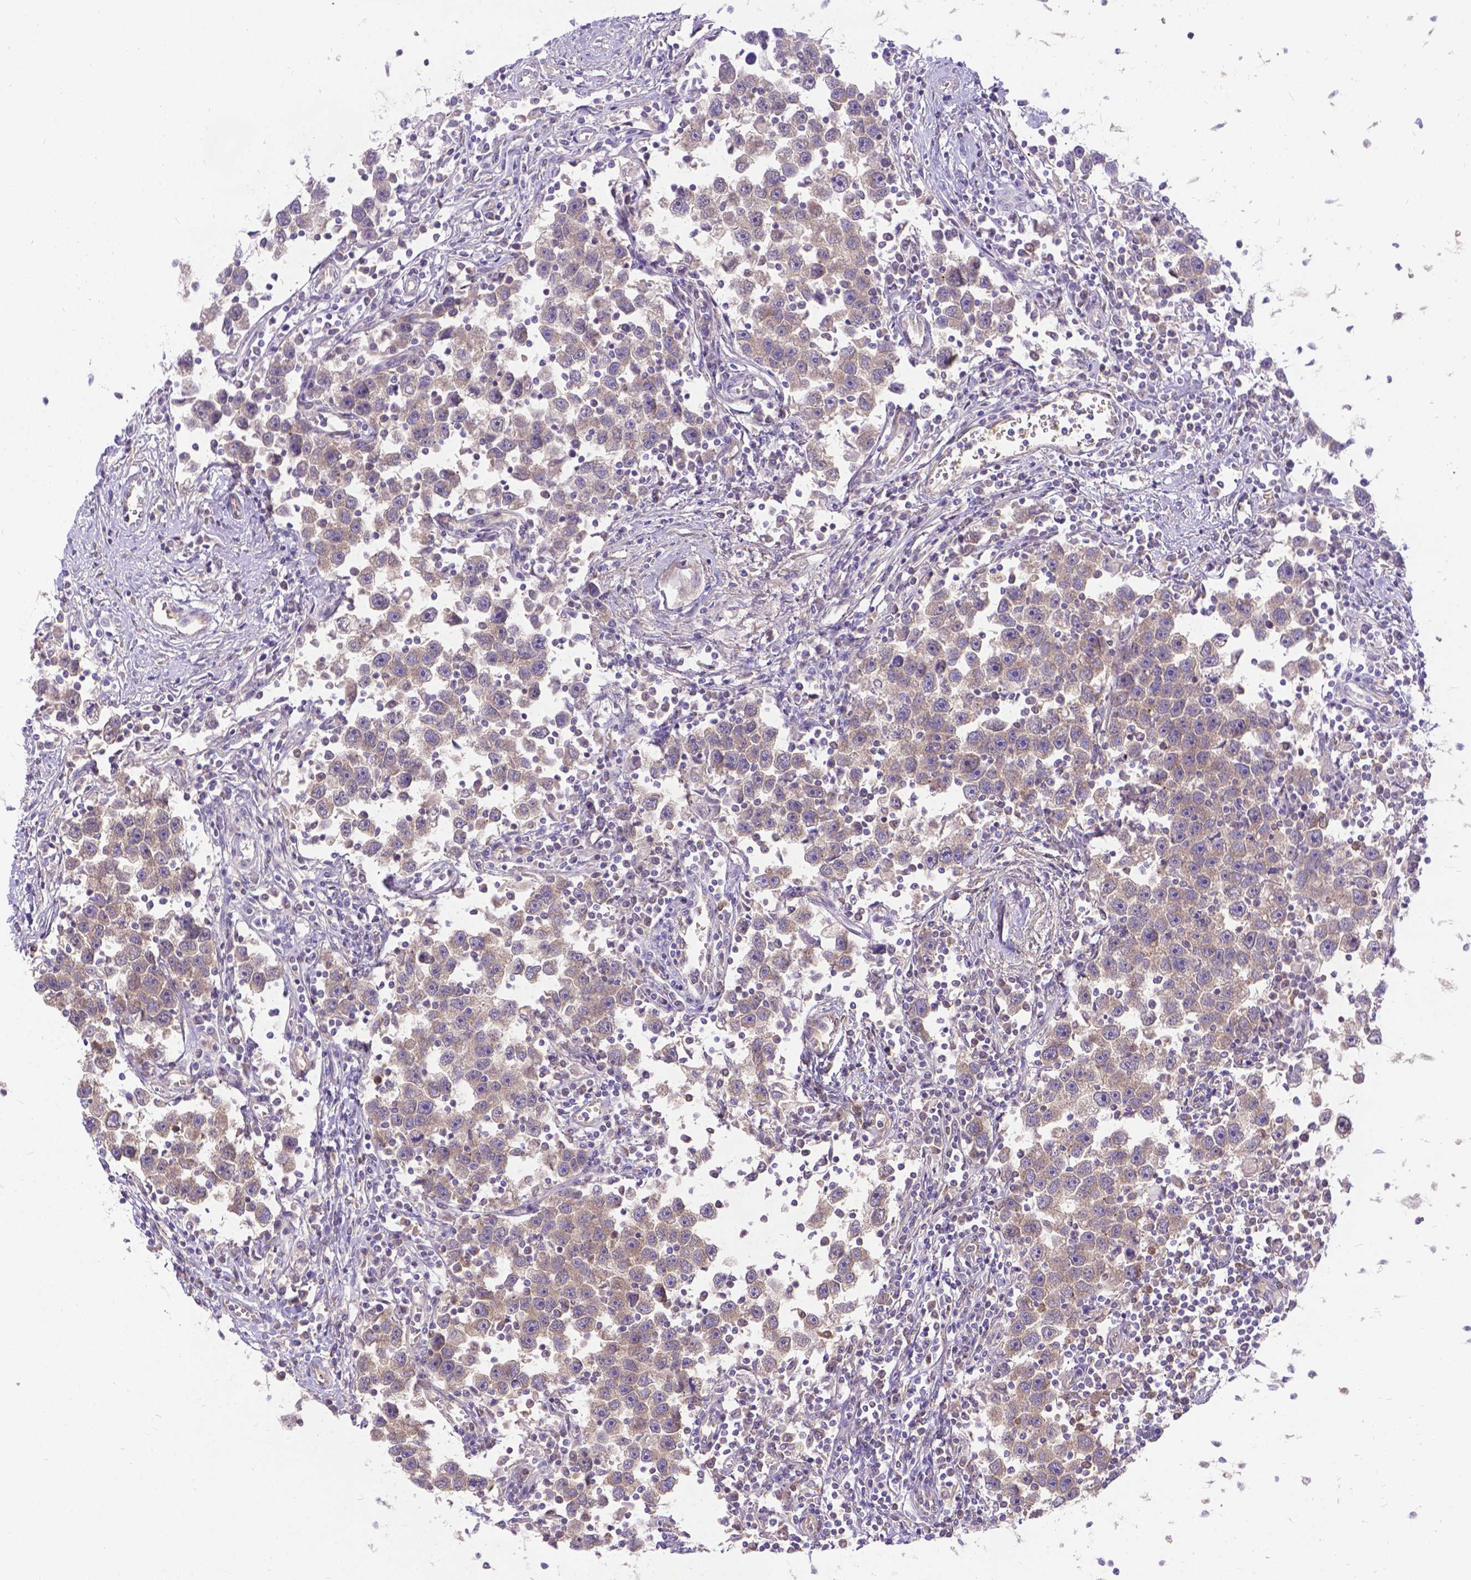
{"staining": {"intensity": "weak", "quantity": ">75%", "location": "cytoplasmic/membranous"}, "tissue": "testis cancer", "cell_type": "Tumor cells", "image_type": "cancer", "snomed": [{"axis": "morphology", "description": "Seminoma, NOS"}, {"axis": "topography", "description": "Testis"}], "caption": "Immunohistochemical staining of human seminoma (testis) exhibits weak cytoplasmic/membranous protein positivity in about >75% of tumor cells.", "gene": "DENND6A", "patient": {"sex": "male", "age": 30}}